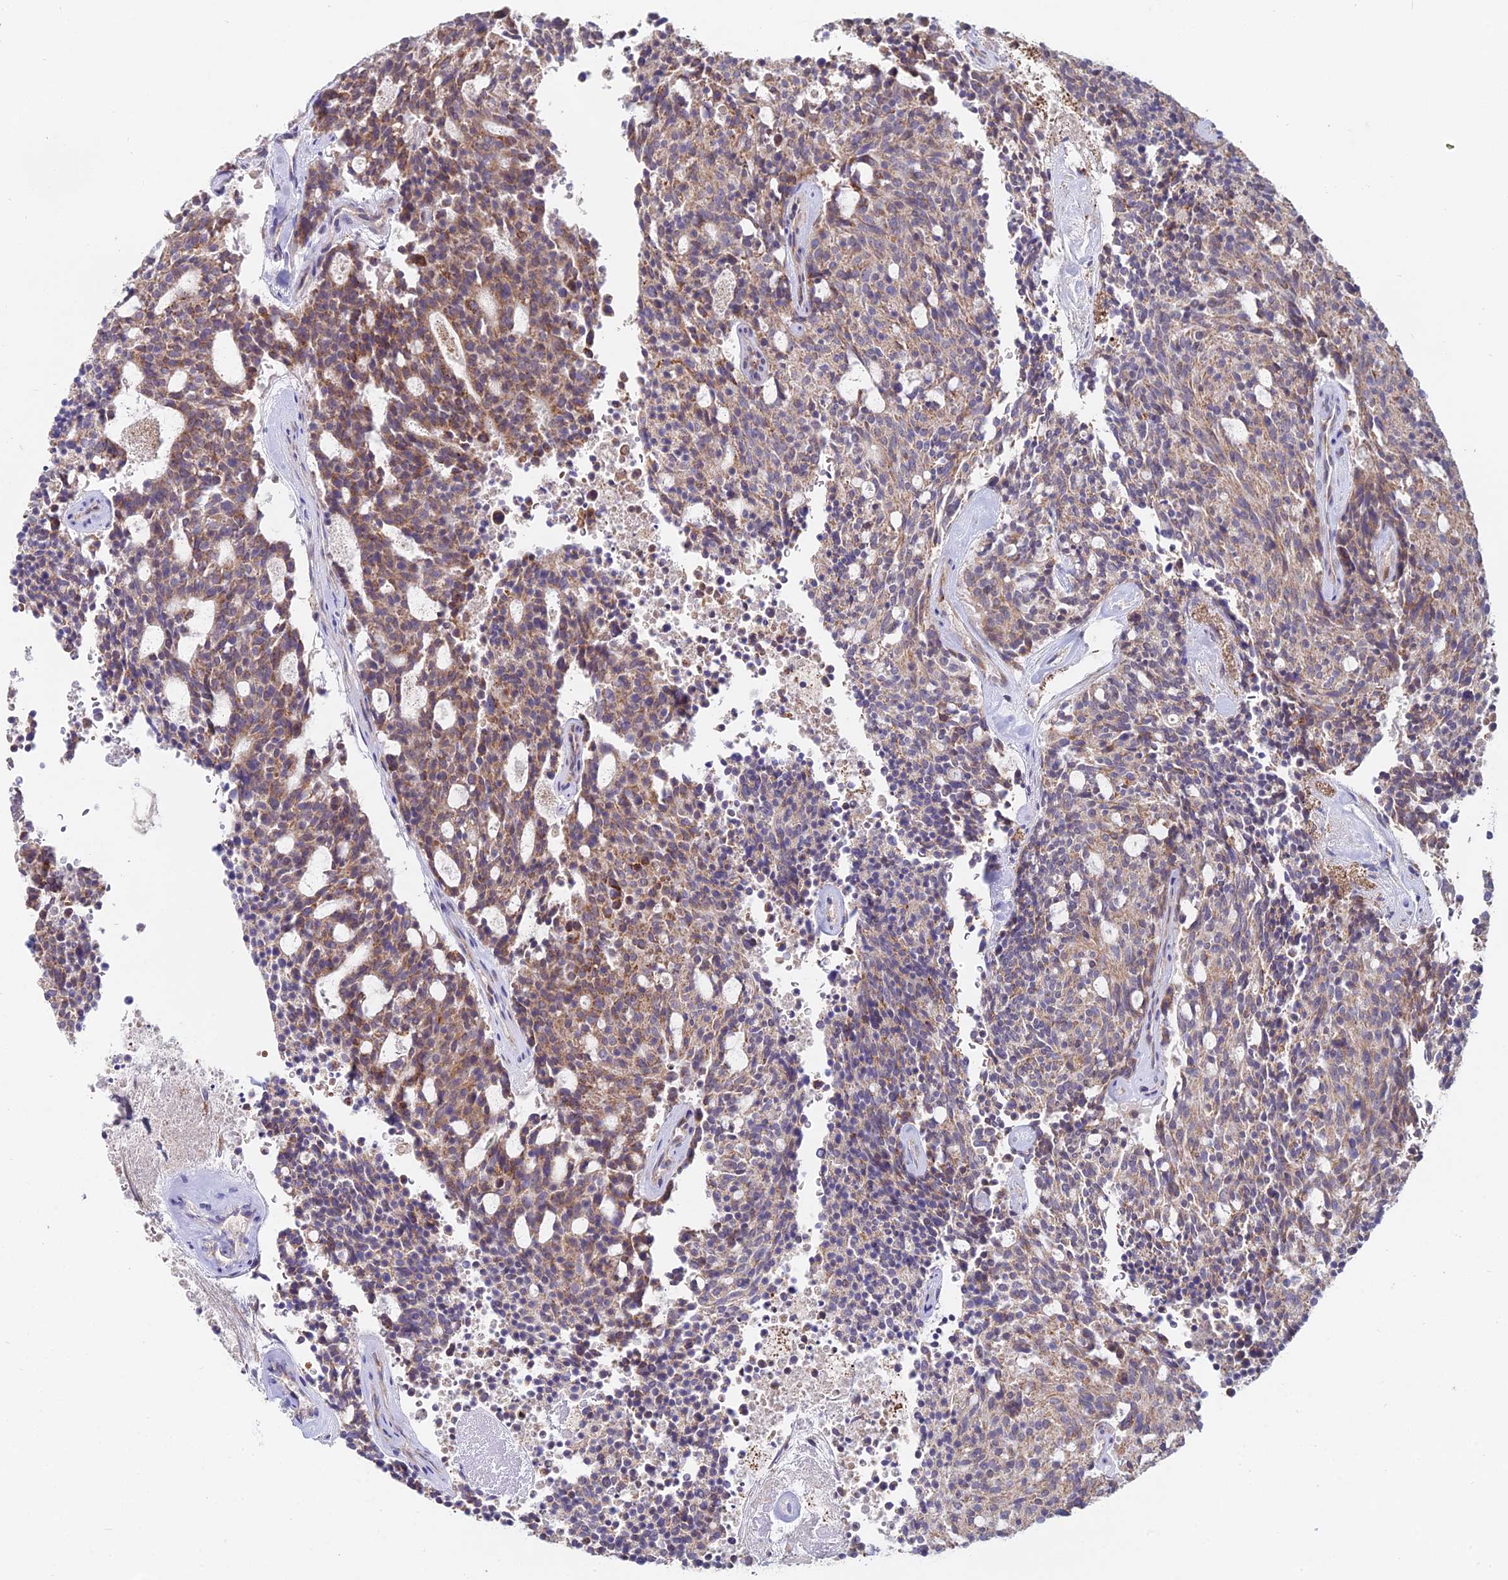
{"staining": {"intensity": "moderate", "quantity": ">75%", "location": "cytoplasmic/membranous"}, "tissue": "carcinoid", "cell_type": "Tumor cells", "image_type": "cancer", "snomed": [{"axis": "morphology", "description": "Carcinoid, malignant, NOS"}, {"axis": "topography", "description": "Pancreas"}], "caption": "Carcinoid stained for a protein (brown) shows moderate cytoplasmic/membranous positive positivity in approximately >75% of tumor cells.", "gene": "WDR43", "patient": {"sex": "female", "age": 54}}